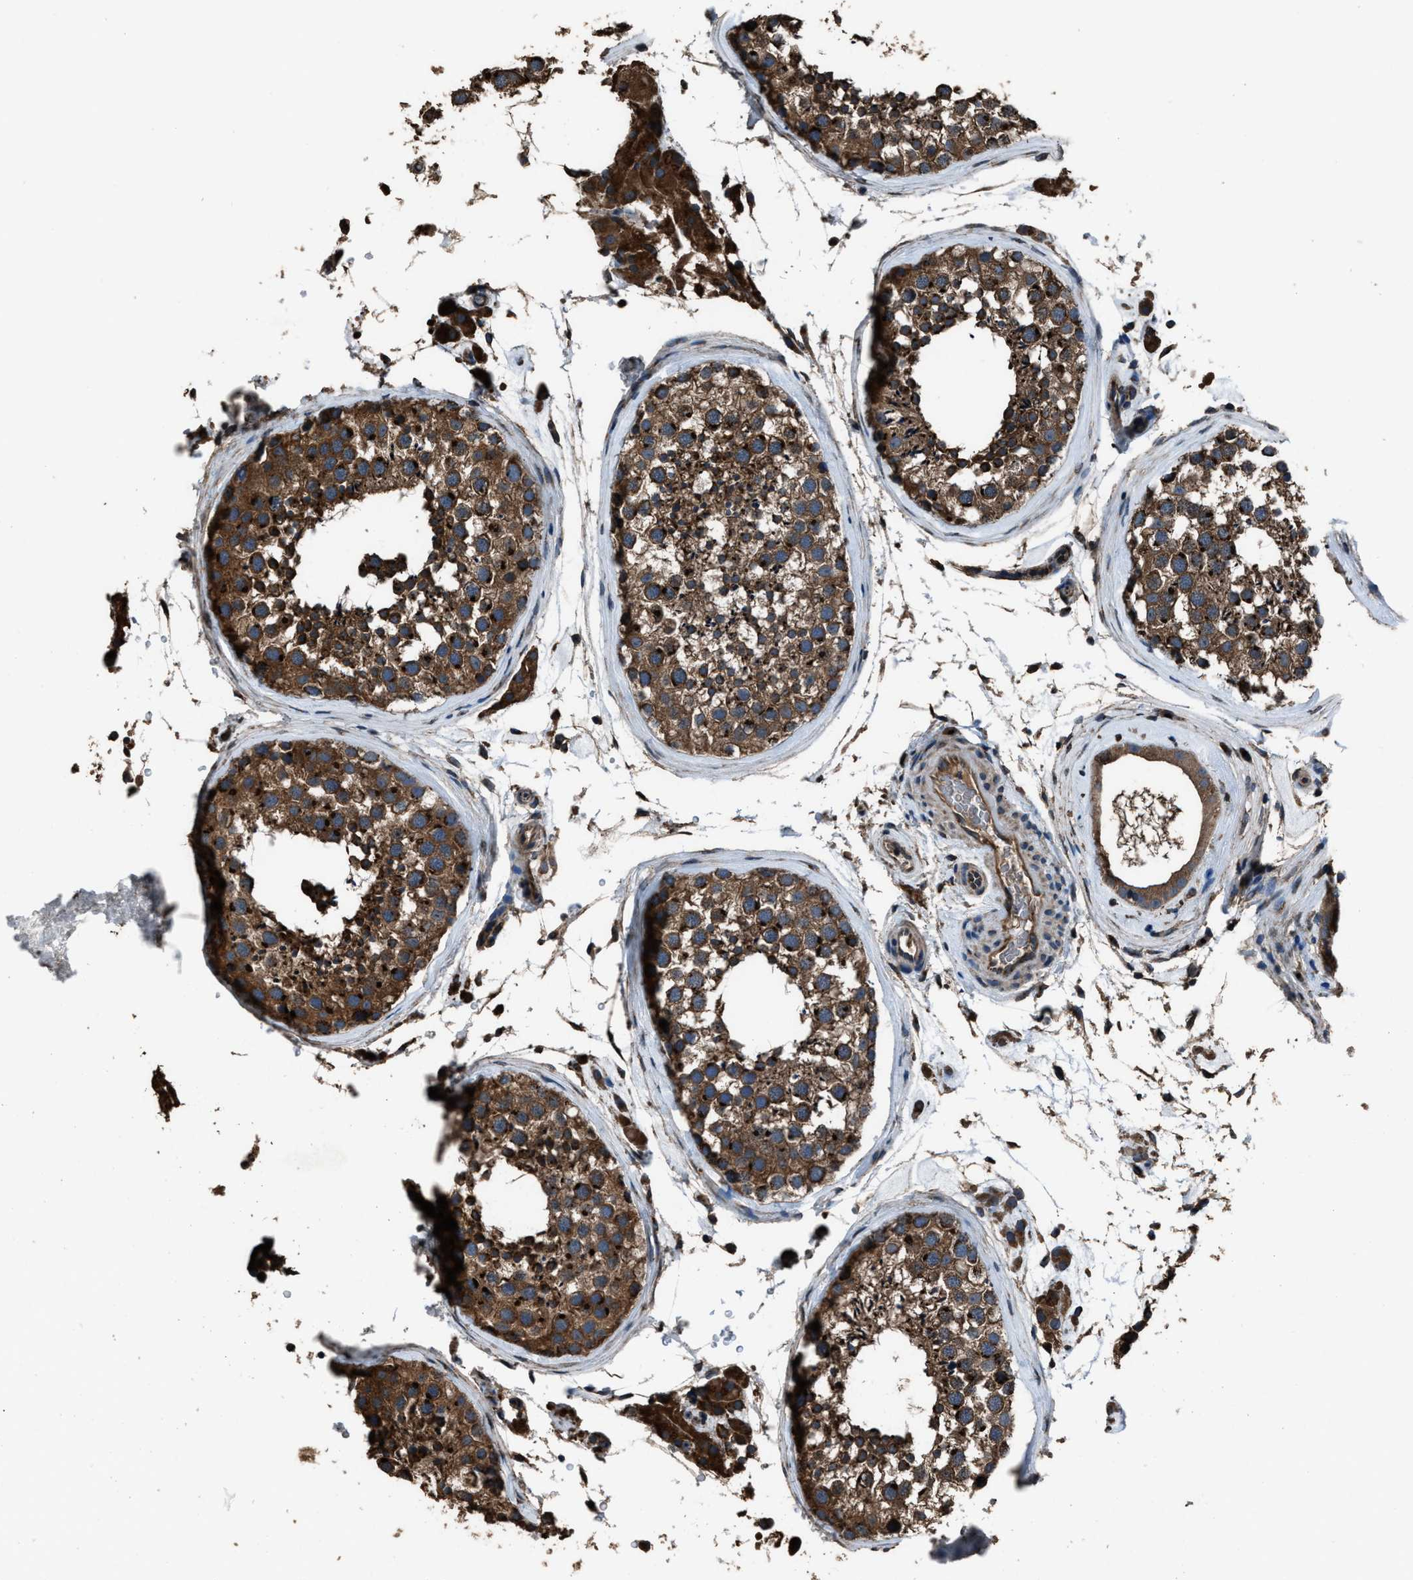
{"staining": {"intensity": "moderate", "quantity": ">75%", "location": "cytoplasmic/membranous"}, "tissue": "testis", "cell_type": "Cells in seminiferous ducts", "image_type": "normal", "snomed": [{"axis": "morphology", "description": "Normal tissue, NOS"}, {"axis": "topography", "description": "Testis"}], "caption": "Moderate cytoplasmic/membranous positivity is seen in about >75% of cells in seminiferous ducts in benign testis.", "gene": "SLC38A10", "patient": {"sex": "male", "age": 46}}